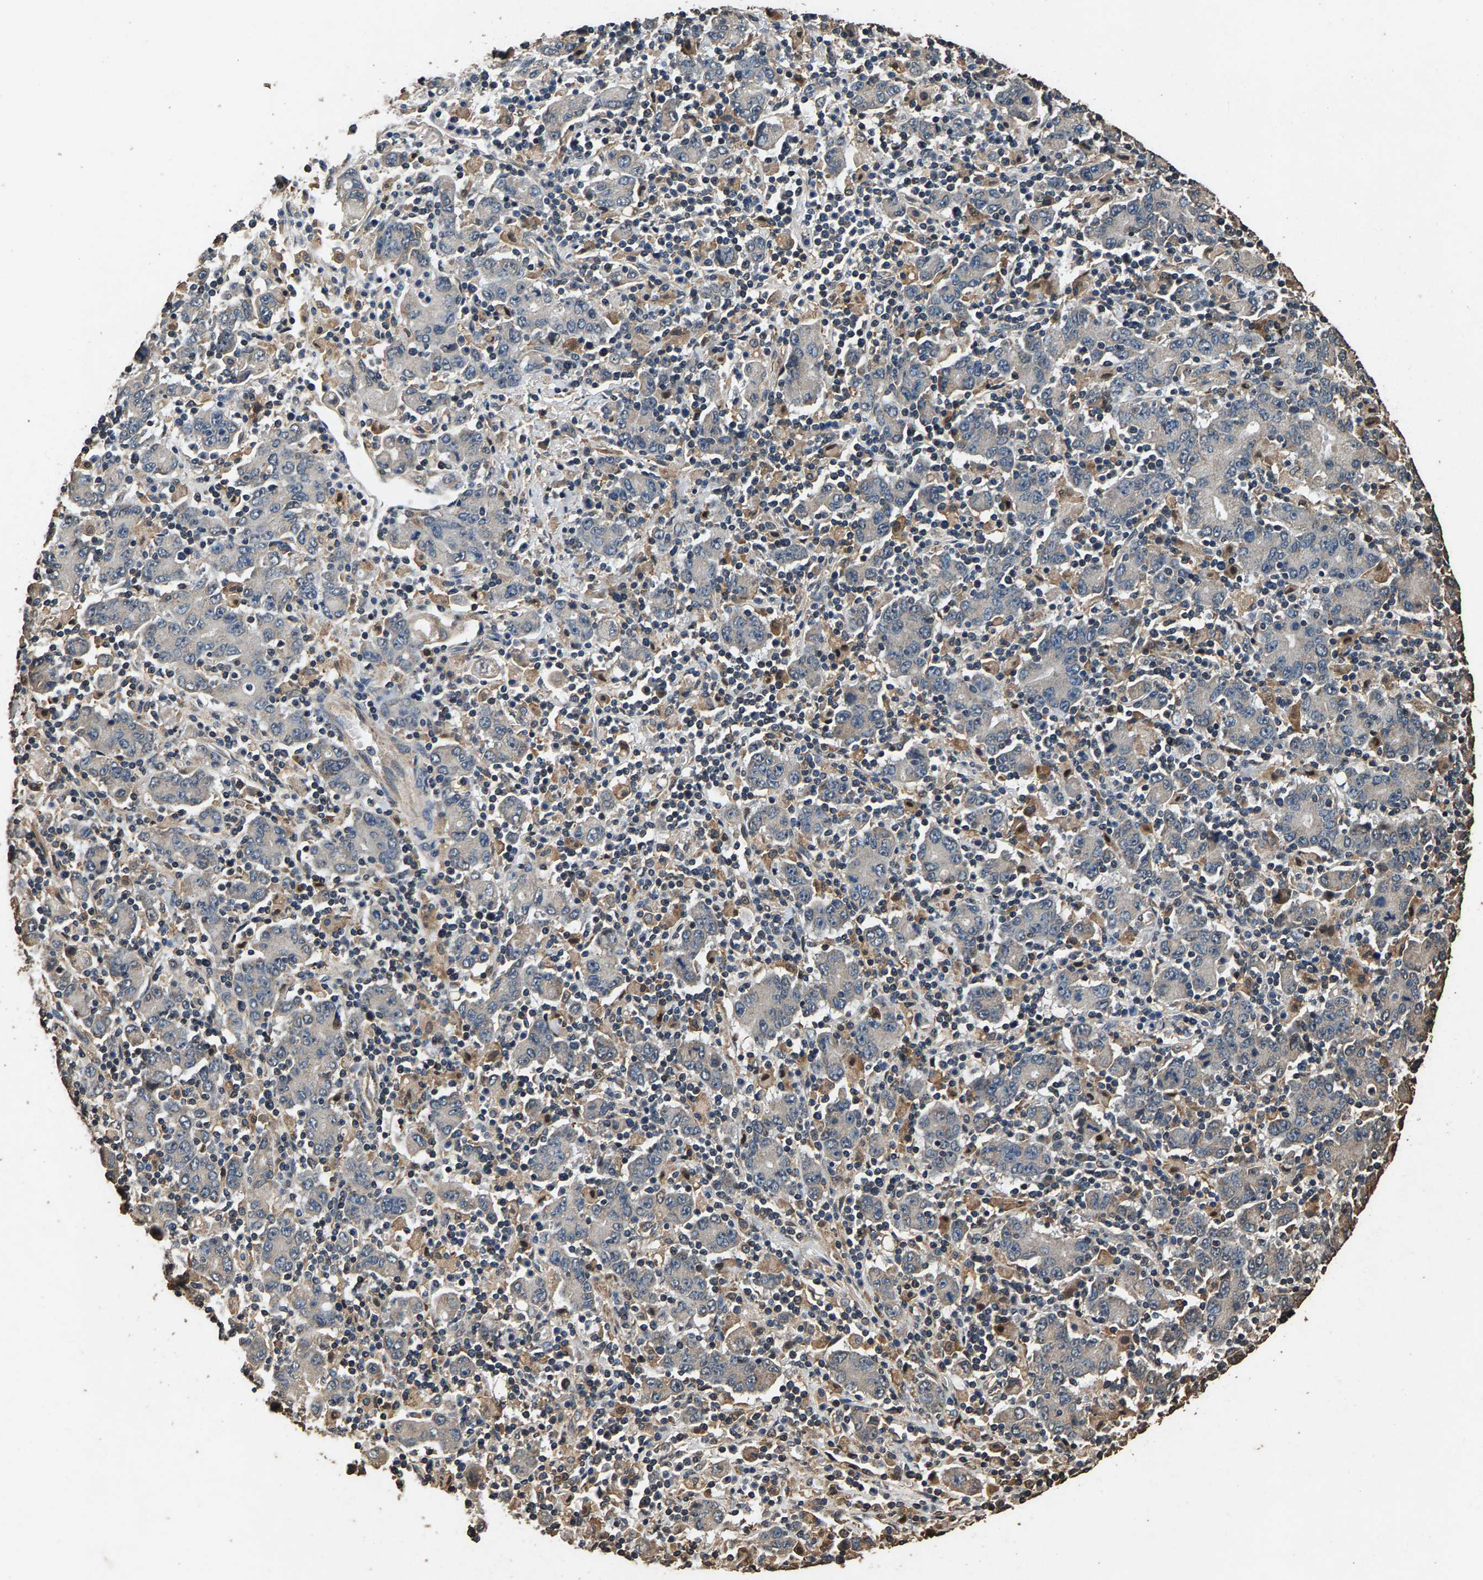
{"staining": {"intensity": "weak", "quantity": "<25%", "location": "cytoplasmic/membranous"}, "tissue": "stomach cancer", "cell_type": "Tumor cells", "image_type": "cancer", "snomed": [{"axis": "morphology", "description": "Adenocarcinoma, NOS"}, {"axis": "topography", "description": "Stomach, upper"}], "caption": "Immunohistochemistry (IHC) histopathology image of stomach cancer stained for a protein (brown), which displays no staining in tumor cells.", "gene": "MRPL27", "patient": {"sex": "male", "age": 69}}